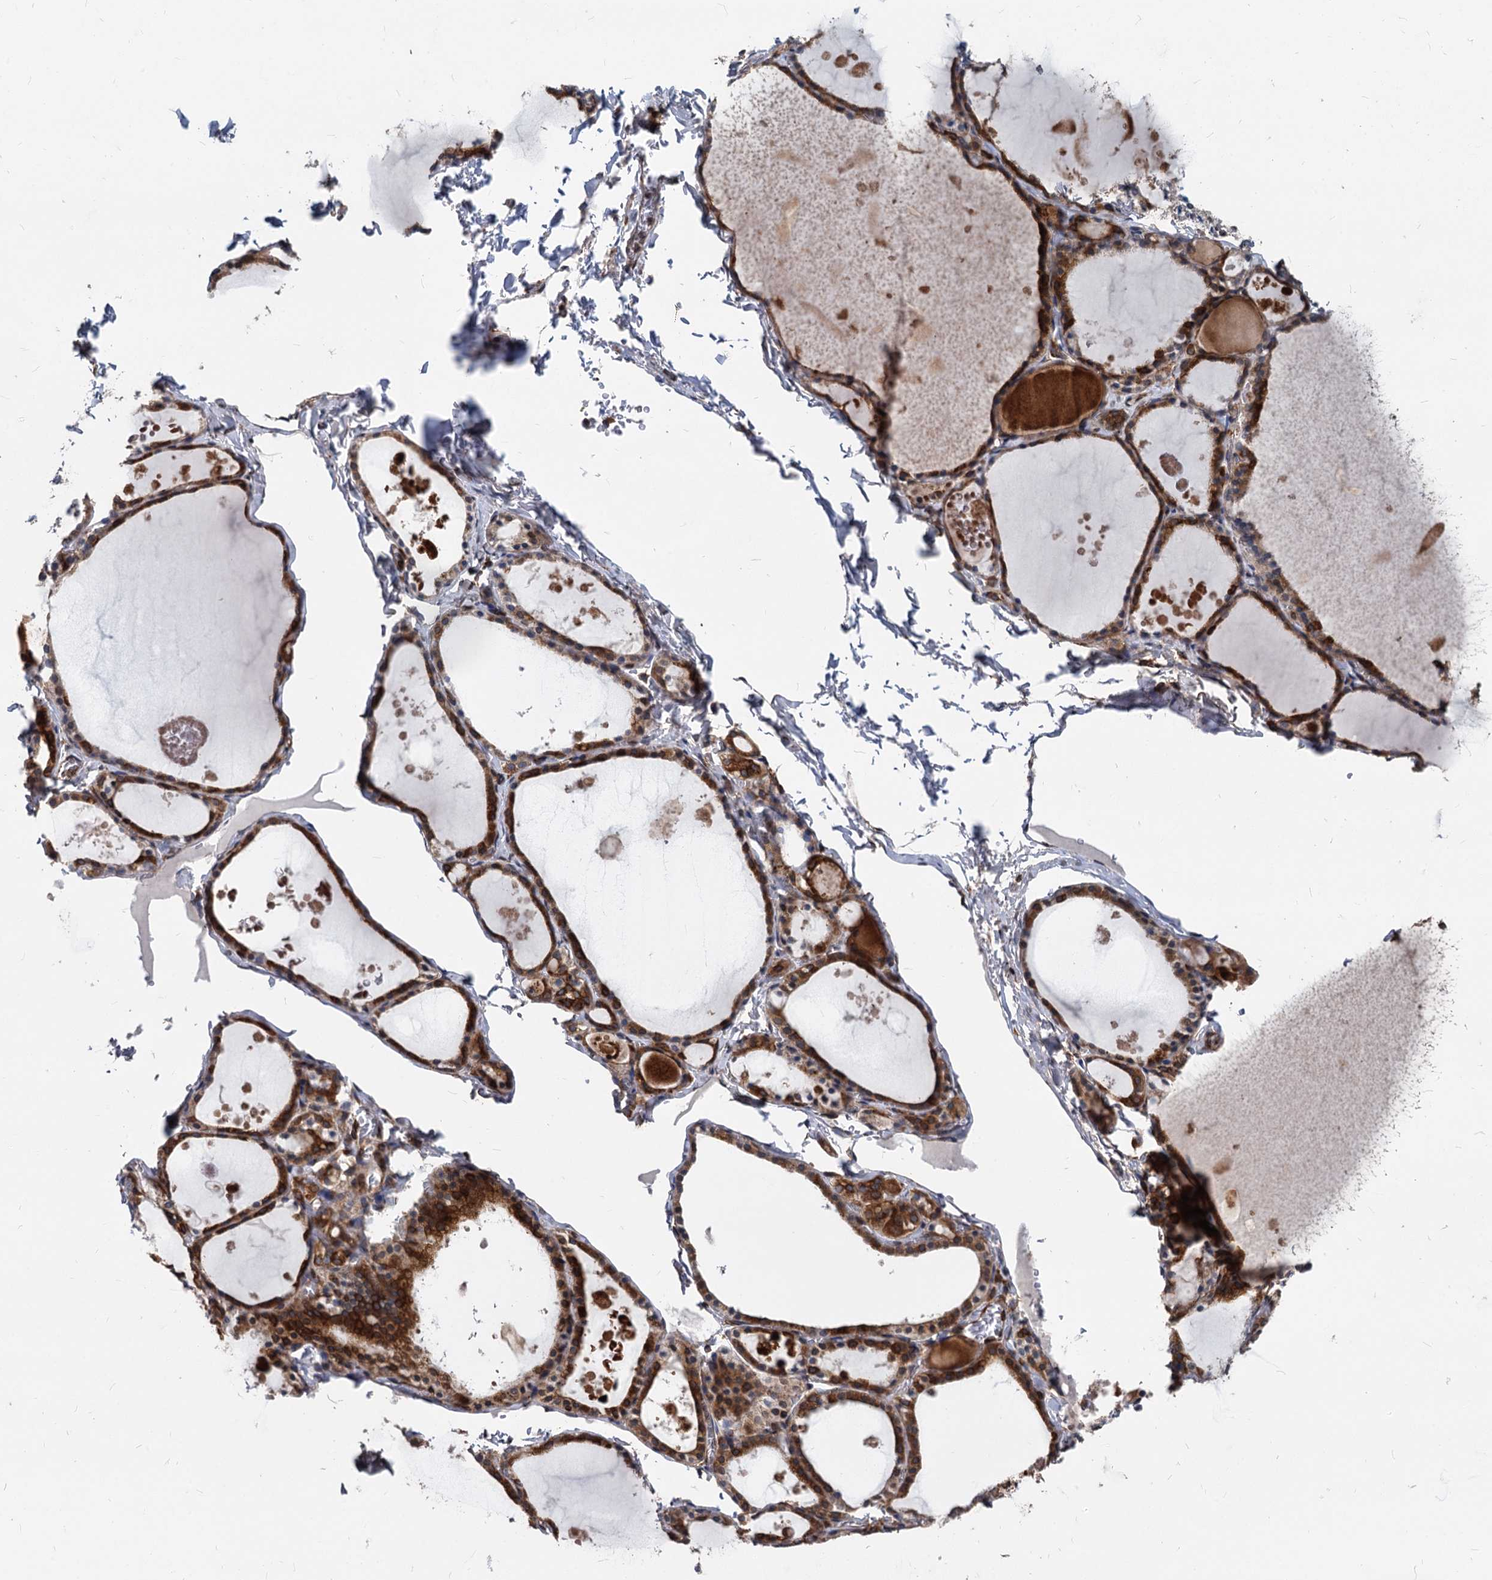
{"staining": {"intensity": "strong", "quantity": ">75%", "location": "cytoplasmic/membranous"}, "tissue": "thyroid gland", "cell_type": "Glandular cells", "image_type": "normal", "snomed": [{"axis": "morphology", "description": "Normal tissue, NOS"}, {"axis": "topography", "description": "Thyroid gland"}], "caption": "Strong cytoplasmic/membranous positivity for a protein is seen in approximately >75% of glandular cells of unremarkable thyroid gland using immunohistochemistry (IHC).", "gene": "STIM1", "patient": {"sex": "male", "age": 56}}